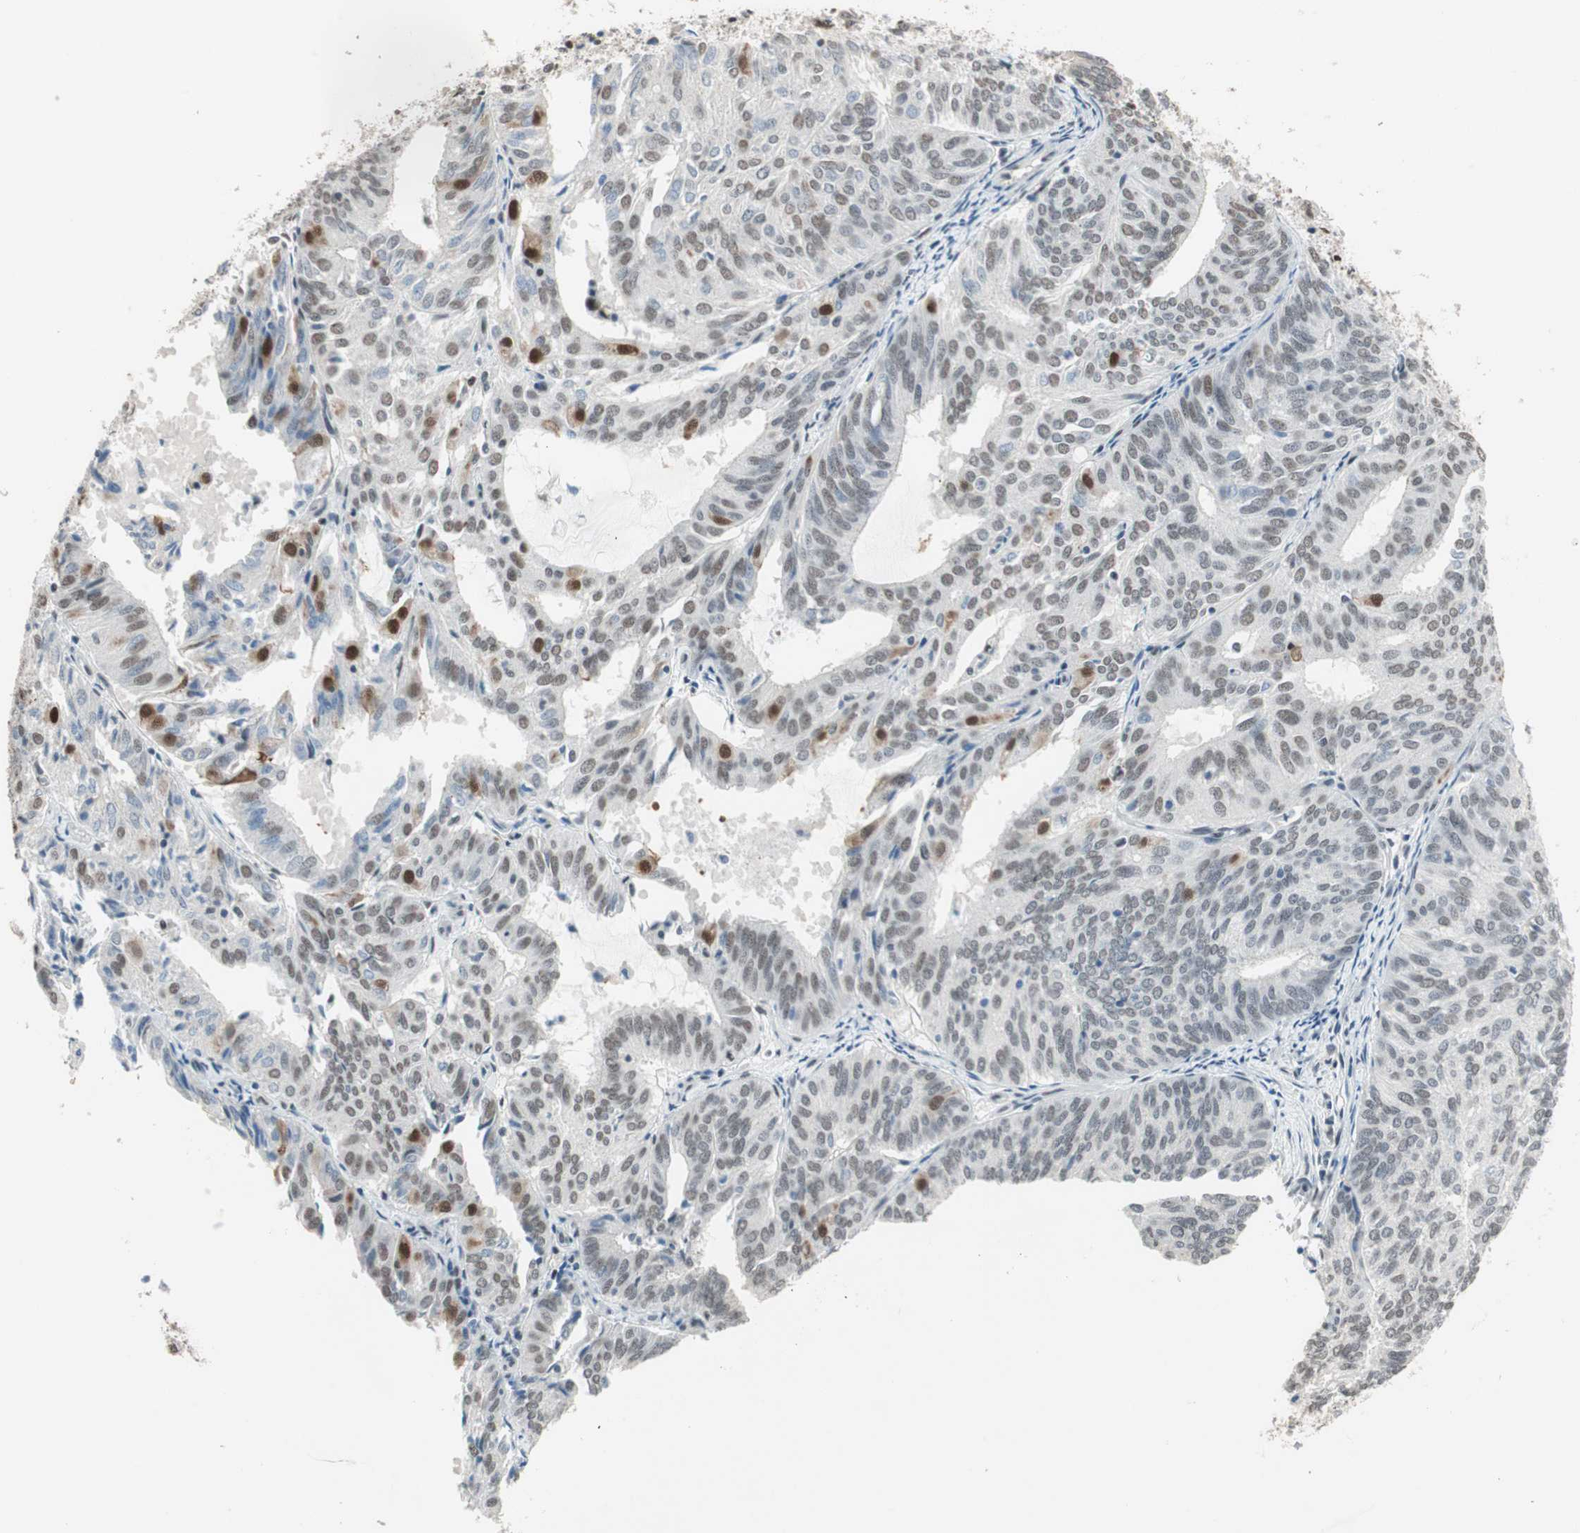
{"staining": {"intensity": "weak", "quantity": "<25%", "location": "cytoplasmic/membranous,nuclear"}, "tissue": "endometrial cancer", "cell_type": "Tumor cells", "image_type": "cancer", "snomed": [{"axis": "morphology", "description": "Adenocarcinoma, NOS"}, {"axis": "topography", "description": "Uterus"}], "caption": "An IHC image of endometrial cancer (adenocarcinoma) is shown. There is no staining in tumor cells of endometrial cancer (adenocarcinoma).", "gene": "ZBTB17", "patient": {"sex": "female", "age": 60}}